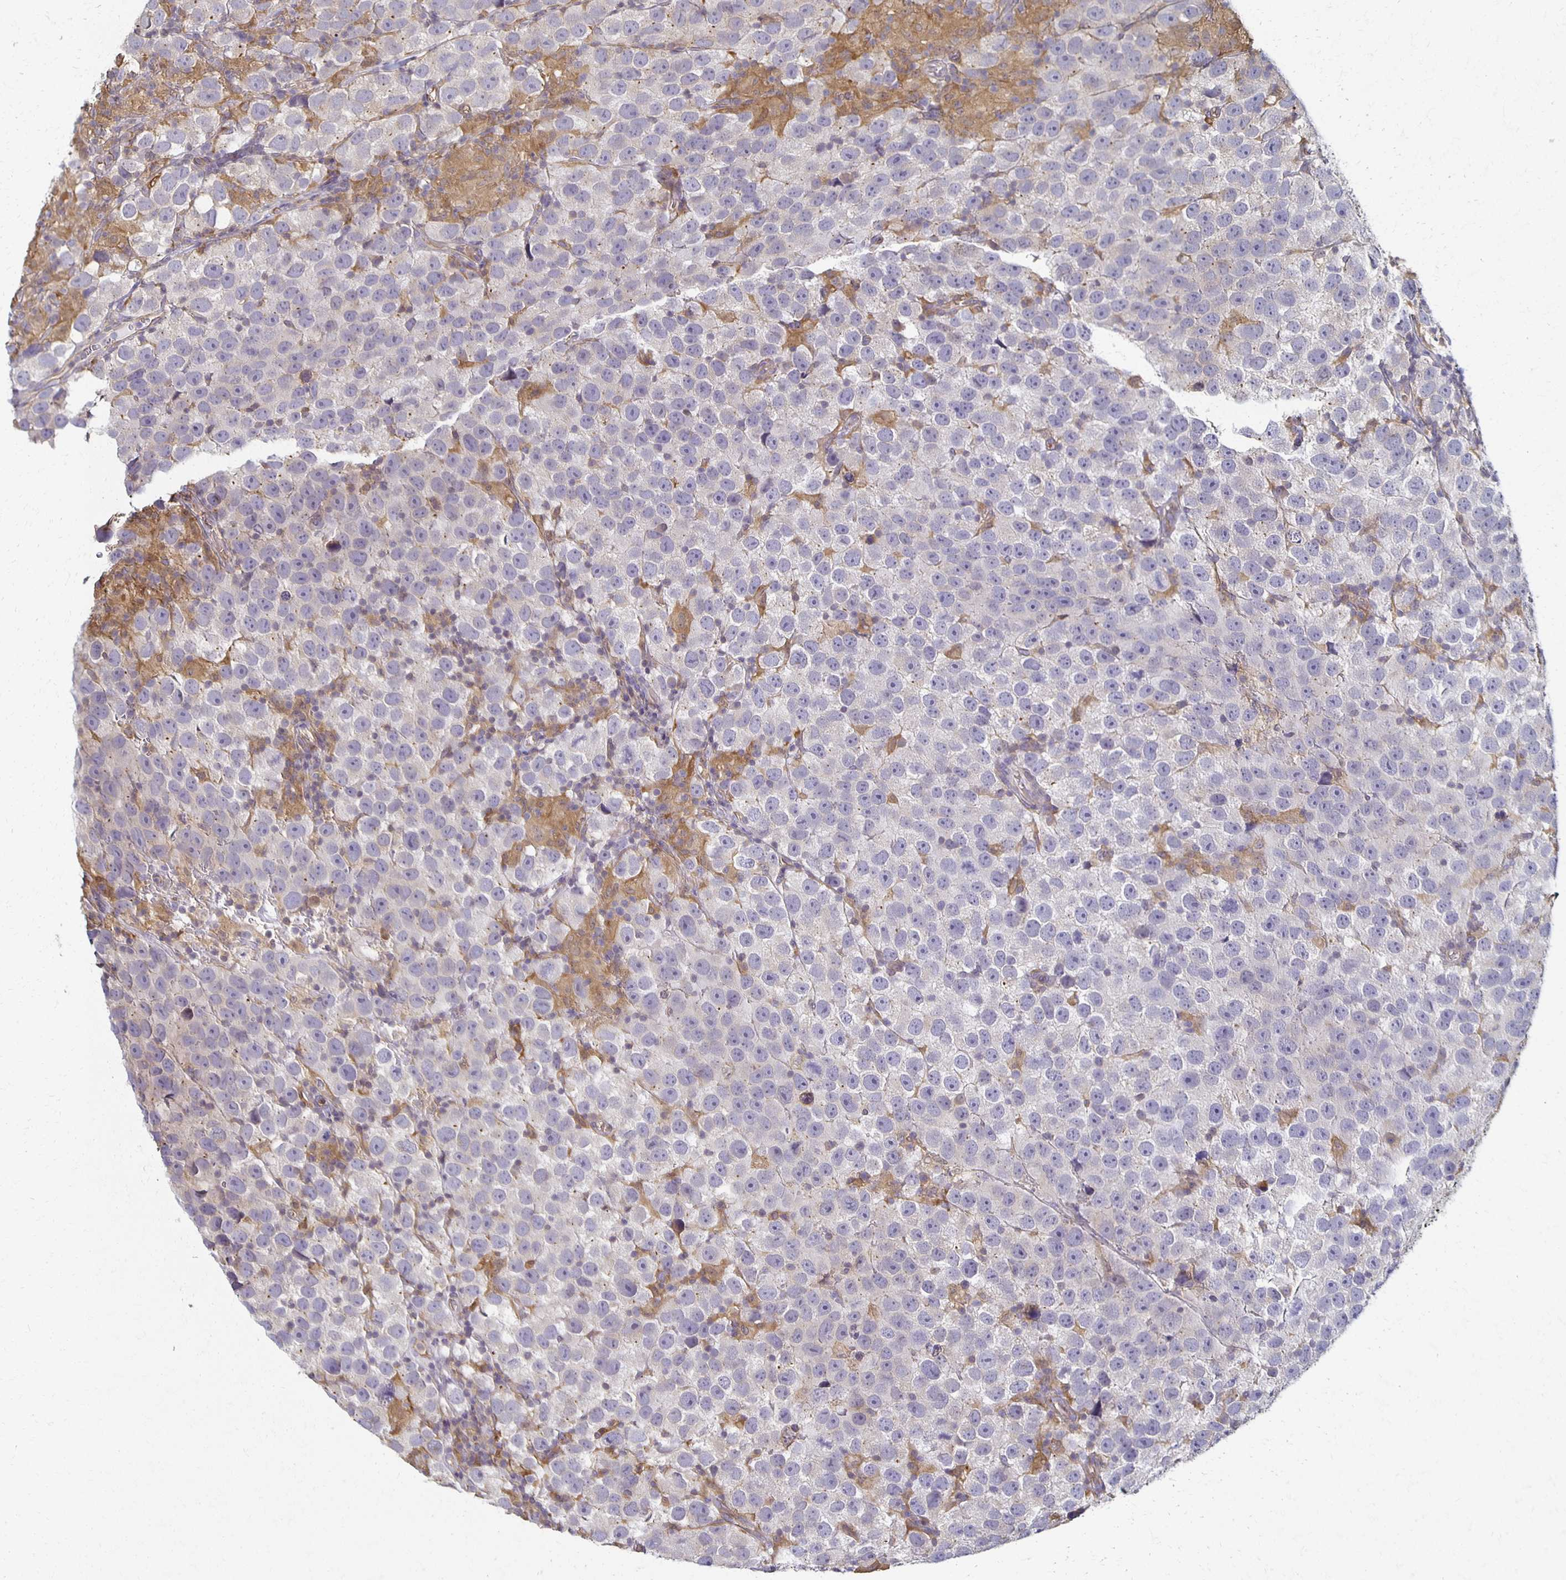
{"staining": {"intensity": "negative", "quantity": "none", "location": "none"}, "tissue": "testis cancer", "cell_type": "Tumor cells", "image_type": "cancer", "snomed": [{"axis": "morphology", "description": "Seminoma, NOS"}, {"axis": "topography", "description": "Testis"}], "caption": "Immunohistochemical staining of testis seminoma exhibits no significant staining in tumor cells. The staining is performed using DAB brown chromogen with nuclei counter-stained in using hematoxylin.", "gene": "GPX4", "patient": {"sex": "male", "age": 26}}